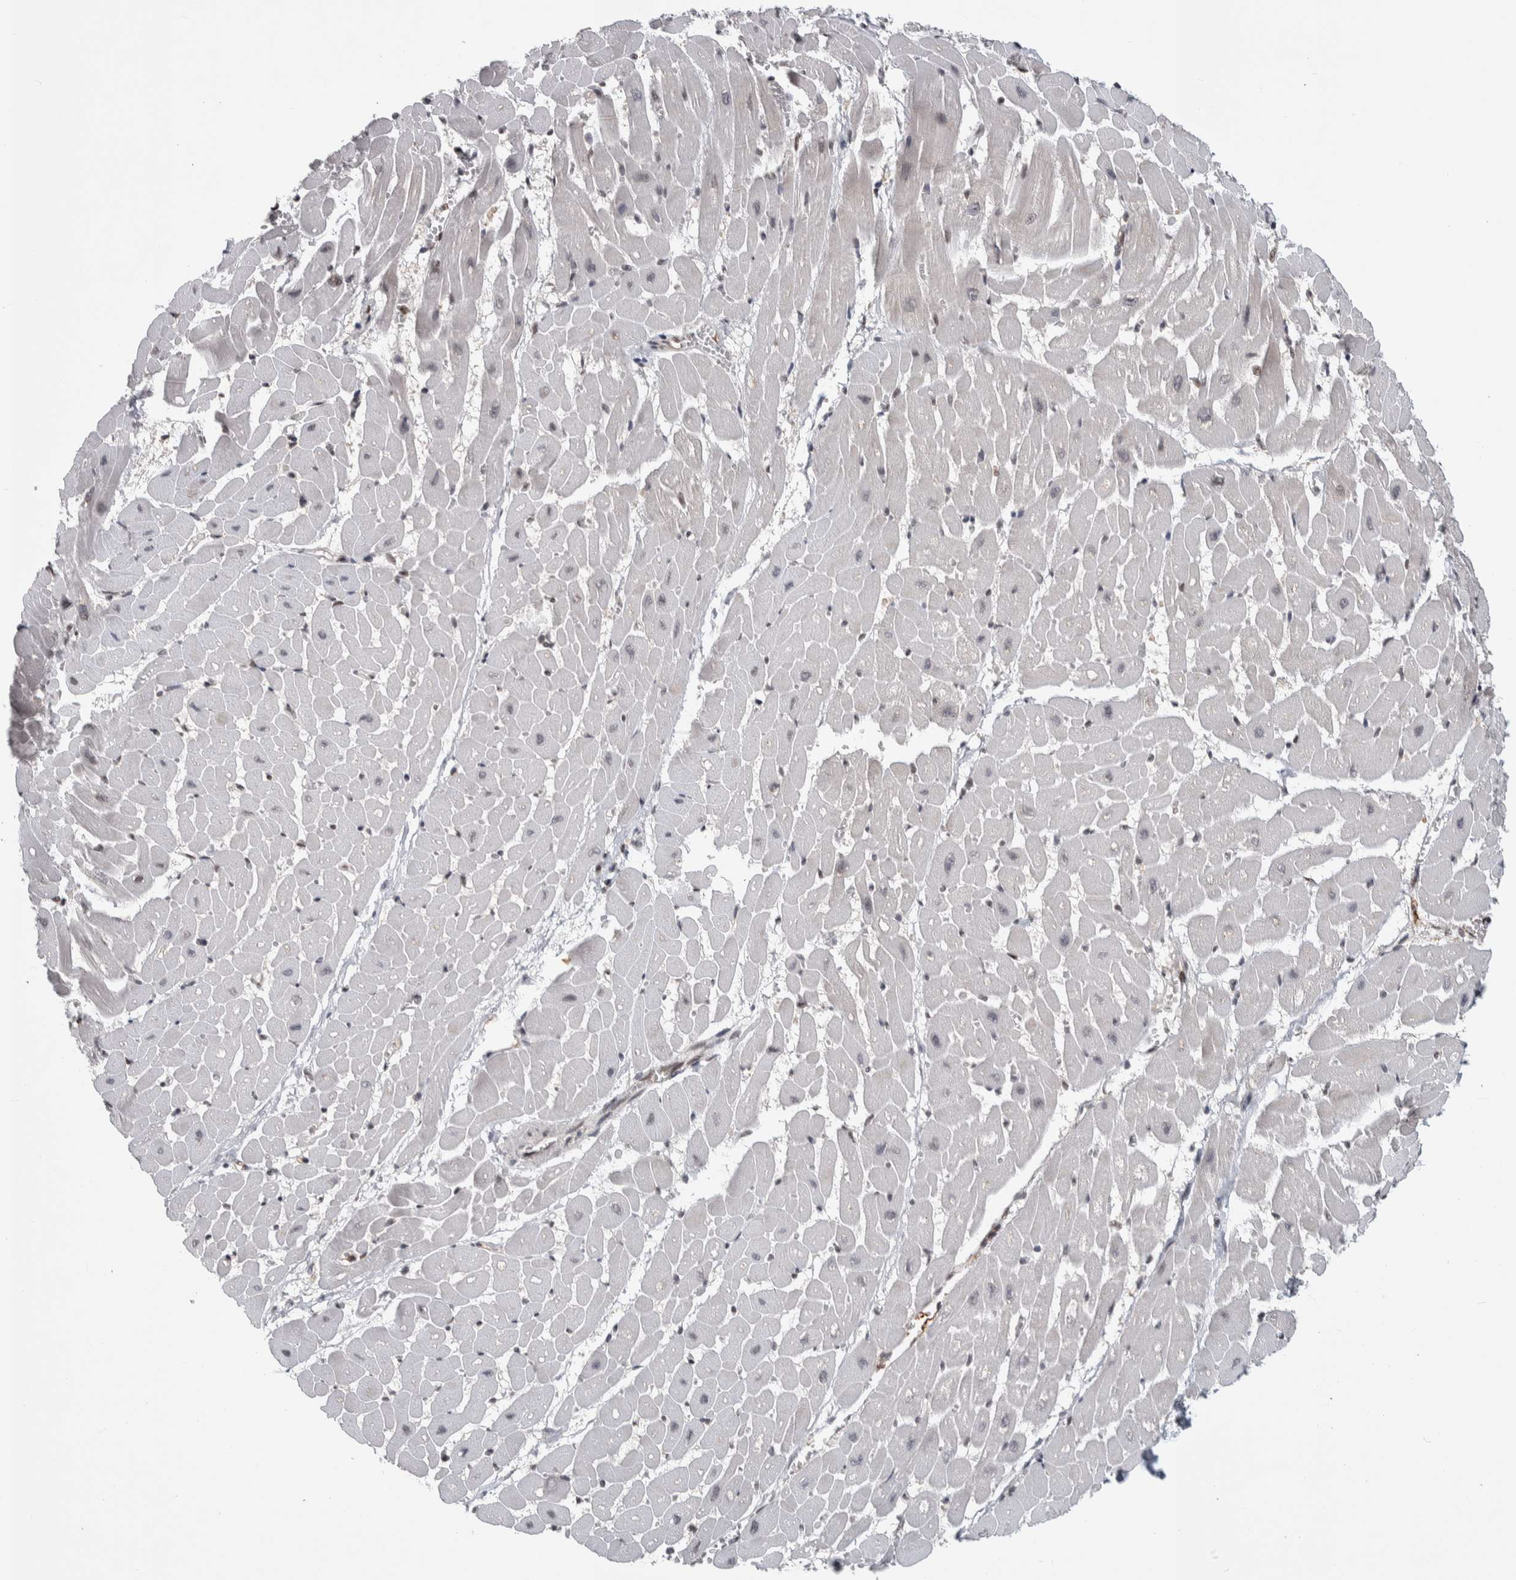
{"staining": {"intensity": "weak", "quantity": "<25%", "location": "nuclear"}, "tissue": "heart muscle", "cell_type": "Cardiomyocytes", "image_type": "normal", "snomed": [{"axis": "morphology", "description": "Normal tissue, NOS"}, {"axis": "topography", "description": "Heart"}], "caption": "Protein analysis of benign heart muscle reveals no significant positivity in cardiomyocytes. (Immunohistochemistry, brightfield microscopy, high magnification).", "gene": "ZSCAN21", "patient": {"sex": "male", "age": 45}}